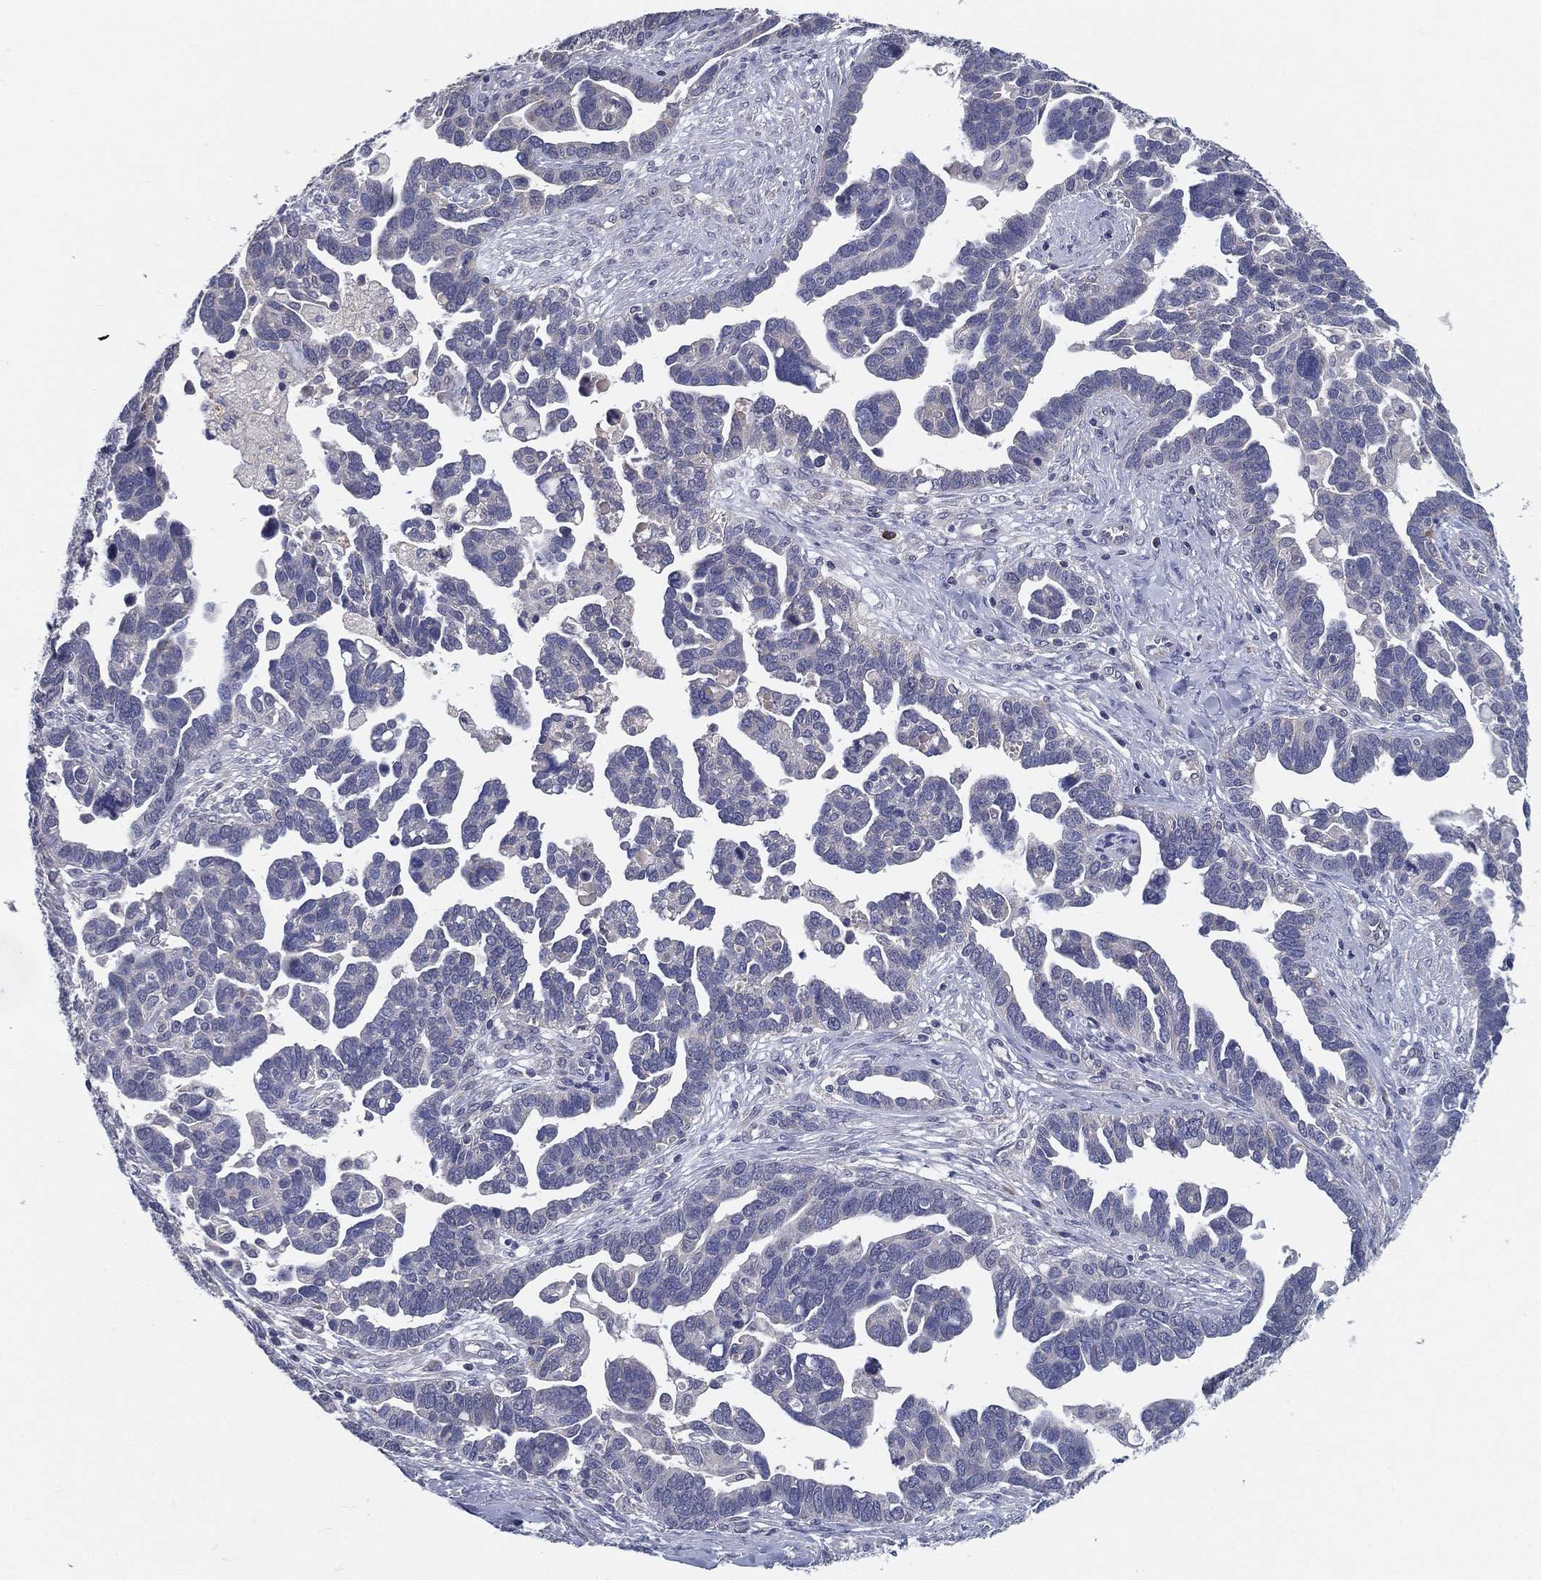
{"staining": {"intensity": "negative", "quantity": "none", "location": "none"}, "tissue": "ovarian cancer", "cell_type": "Tumor cells", "image_type": "cancer", "snomed": [{"axis": "morphology", "description": "Cystadenocarcinoma, serous, NOS"}, {"axis": "topography", "description": "Ovary"}], "caption": "Serous cystadenocarcinoma (ovarian) was stained to show a protein in brown. There is no significant staining in tumor cells.", "gene": "PCSK1", "patient": {"sex": "female", "age": 54}}